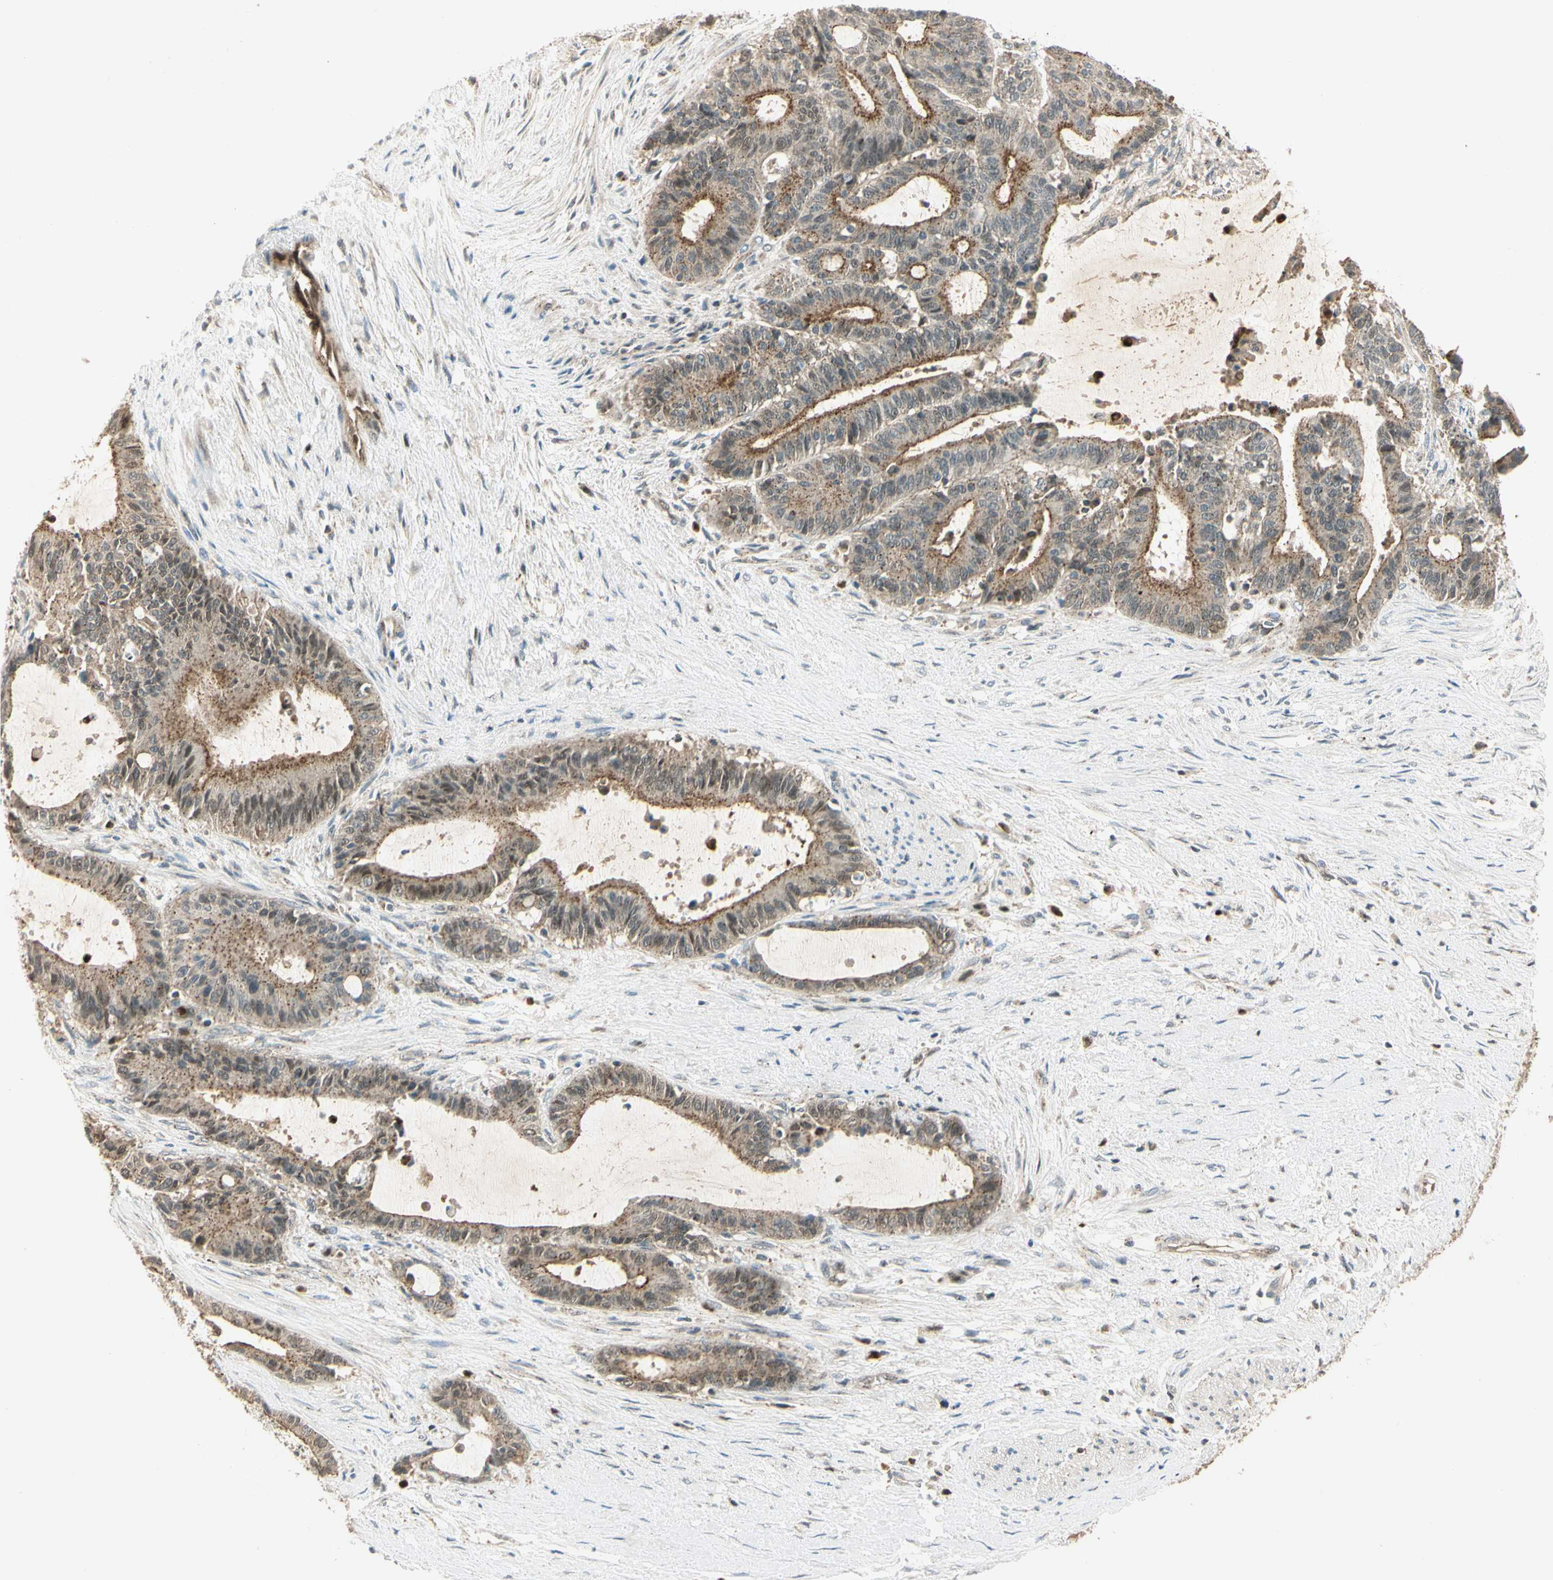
{"staining": {"intensity": "moderate", "quantity": "25%-75%", "location": "cytoplasmic/membranous"}, "tissue": "liver cancer", "cell_type": "Tumor cells", "image_type": "cancer", "snomed": [{"axis": "morphology", "description": "Cholangiocarcinoma"}, {"axis": "topography", "description": "Liver"}], "caption": "Protein expression analysis of human liver cancer reveals moderate cytoplasmic/membranous expression in about 25%-75% of tumor cells.", "gene": "LTA4H", "patient": {"sex": "female", "age": 73}}